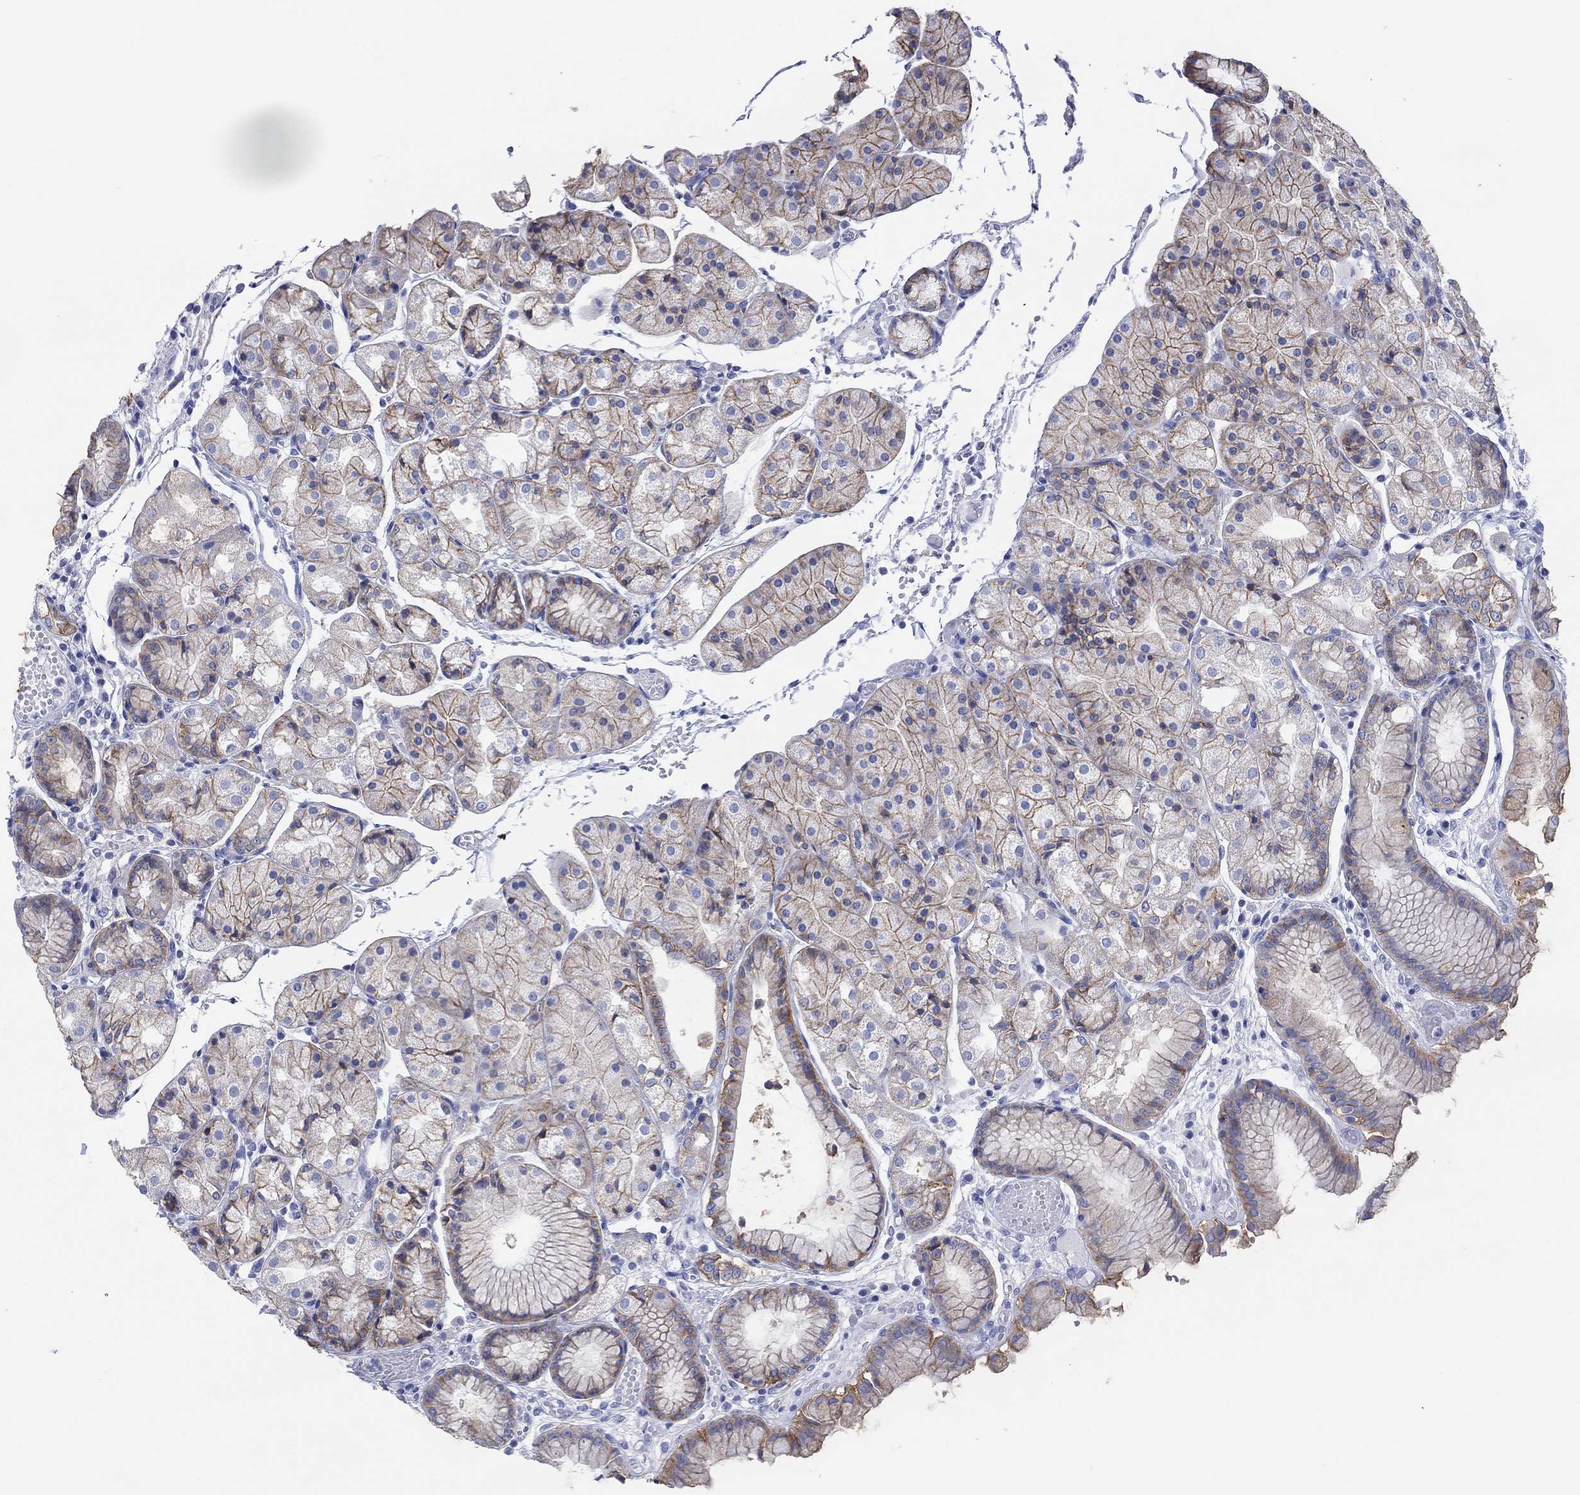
{"staining": {"intensity": "moderate", "quantity": "<25%", "location": "cytoplasmic/membranous"}, "tissue": "stomach", "cell_type": "Glandular cells", "image_type": "normal", "snomed": [{"axis": "morphology", "description": "Normal tissue, NOS"}, {"axis": "topography", "description": "Stomach, upper"}], "caption": "A brown stain shows moderate cytoplasmic/membranous expression of a protein in glandular cells of benign stomach.", "gene": "ATP1B1", "patient": {"sex": "male", "age": 72}}